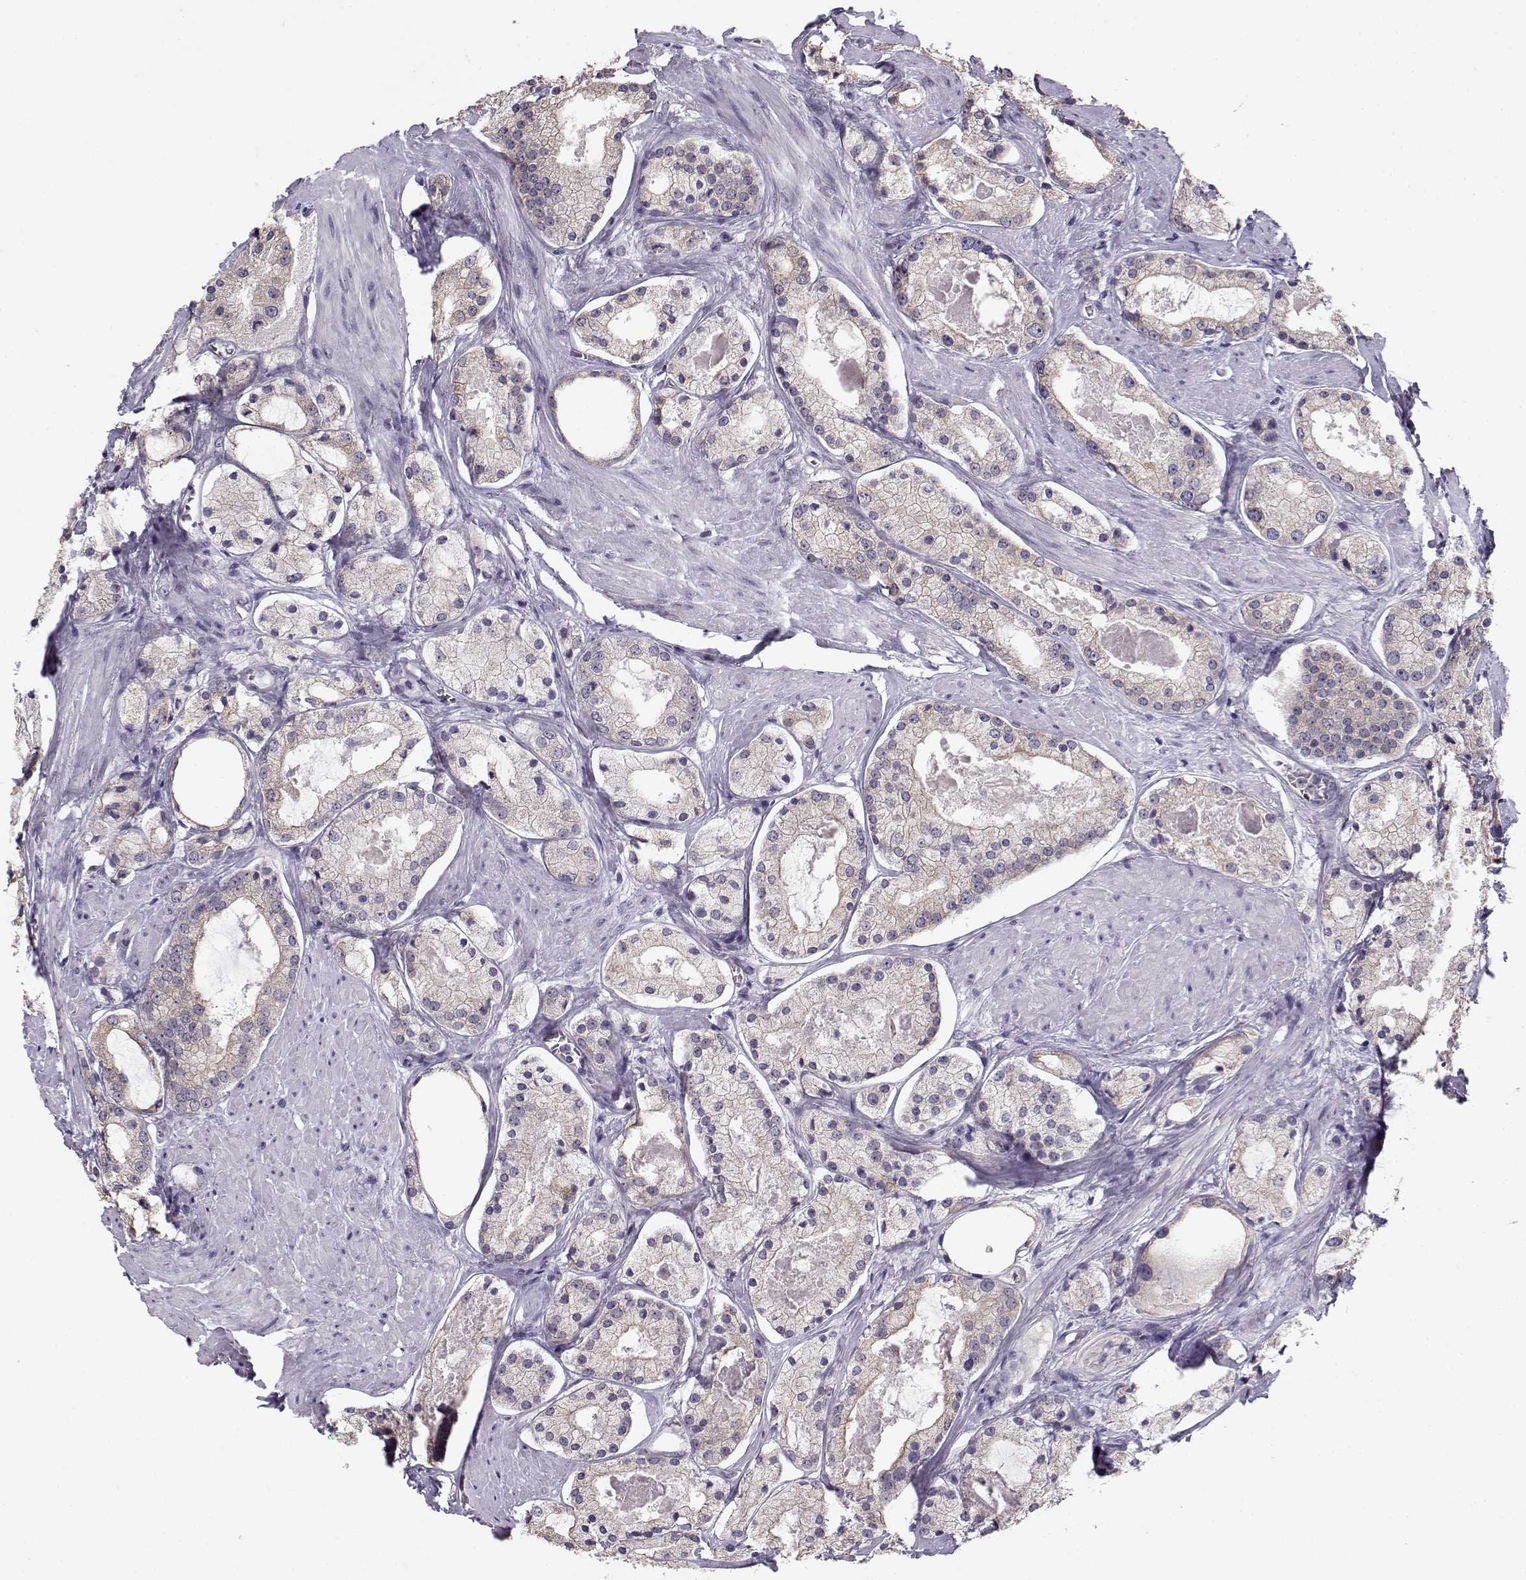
{"staining": {"intensity": "weak", "quantity": "<25%", "location": "cytoplasmic/membranous"}, "tissue": "prostate cancer", "cell_type": "Tumor cells", "image_type": "cancer", "snomed": [{"axis": "morphology", "description": "Adenocarcinoma, NOS"}, {"axis": "morphology", "description": "Adenocarcinoma, High grade"}, {"axis": "topography", "description": "Prostate"}], "caption": "The histopathology image reveals no significant expression in tumor cells of prostate adenocarcinoma. (DAB (3,3'-diaminobenzidine) immunohistochemistry (IHC) with hematoxylin counter stain).", "gene": "TMEM145", "patient": {"sex": "male", "age": 64}}